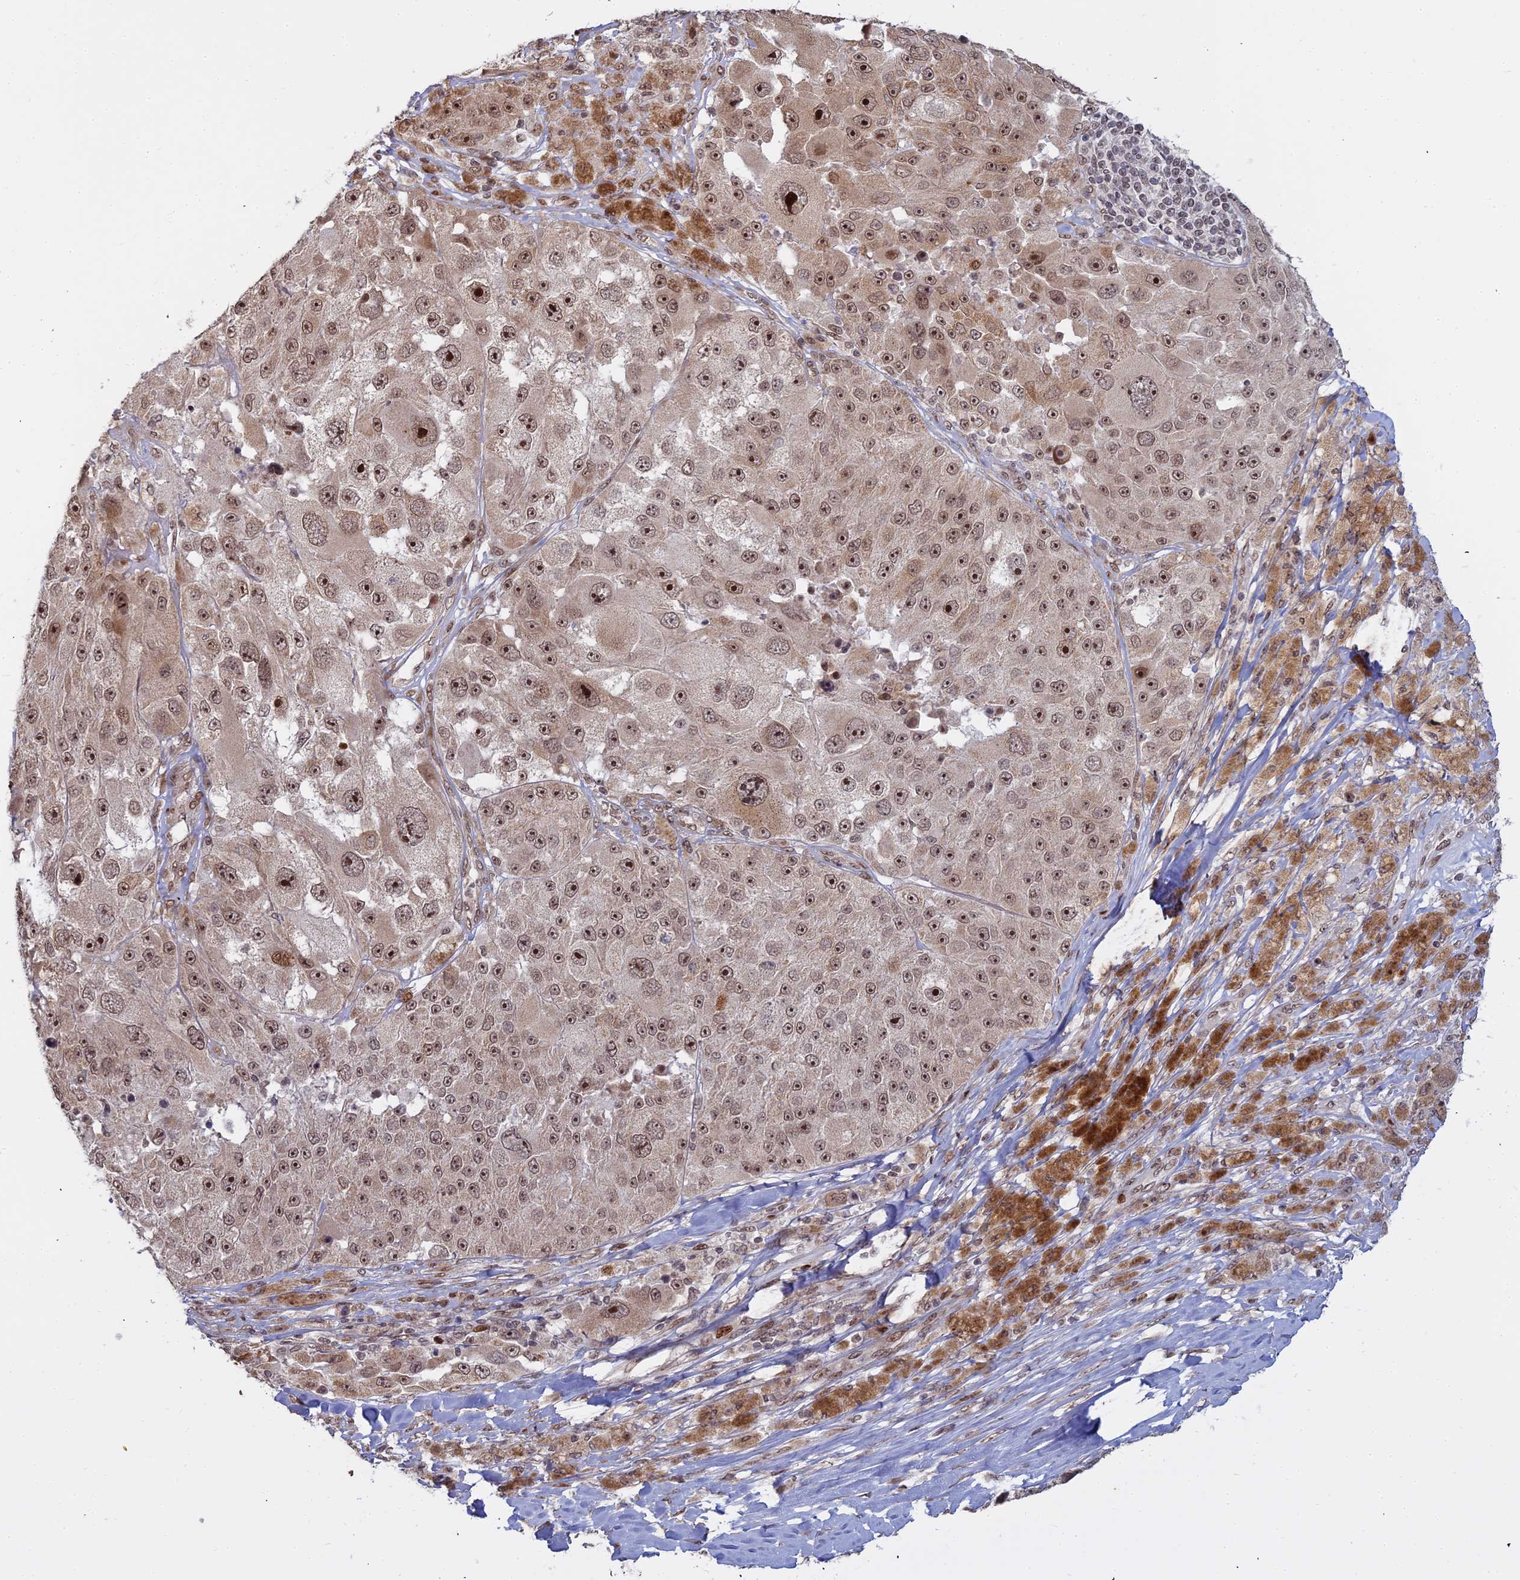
{"staining": {"intensity": "moderate", "quantity": ">75%", "location": "nuclear"}, "tissue": "melanoma", "cell_type": "Tumor cells", "image_type": "cancer", "snomed": [{"axis": "morphology", "description": "Malignant melanoma, Metastatic site"}, {"axis": "topography", "description": "Lymph node"}], "caption": "Human melanoma stained with a brown dye shows moderate nuclear positive staining in about >75% of tumor cells.", "gene": "ABCA2", "patient": {"sex": "male", "age": 62}}